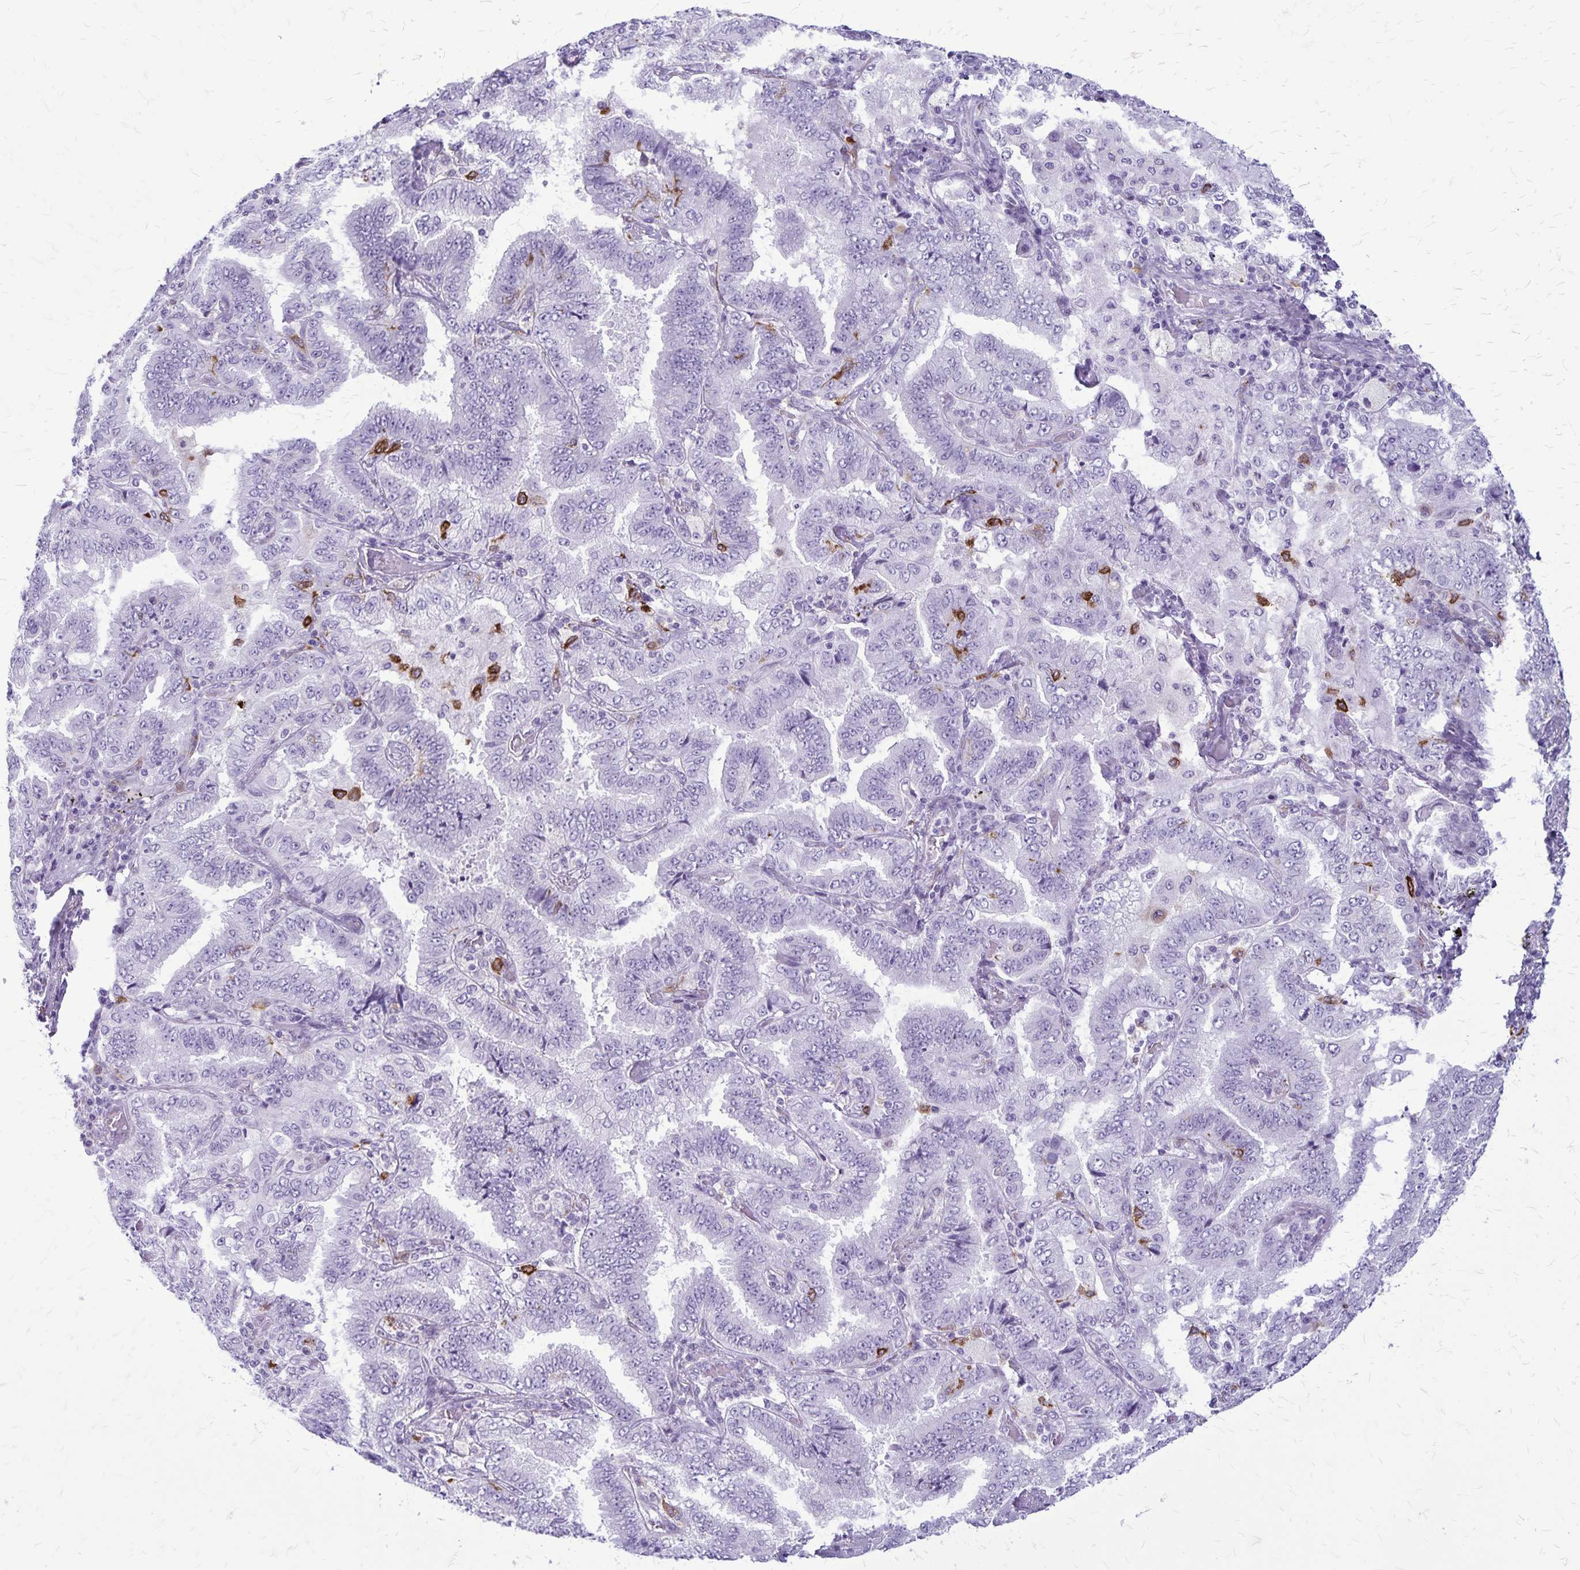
{"staining": {"intensity": "negative", "quantity": "none", "location": "none"}, "tissue": "lung cancer", "cell_type": "Tumor cells", "image_type": "cancer", "snomed": [{"axis": "morphology", "description": "Aneuploidy"}, {"axis": "morphology", "description": "Adenocarcinoma, NOS"}, {"axis": "morphology", "description": "Adenocarcinoma, metastatic, NOS"}, {"axis": "topography", "description": "Lymph node"}, {"axis": "topography", "description": "Lung"}], "caption": "Adenocarcinoma (lung) was stained to show a protein in brown. There is no significant positivity in tumor cells. (DAB IHC with hematoxylin counter stain).", "gene": "RTN1", "patient": {"sex": "female", "age": 48}}